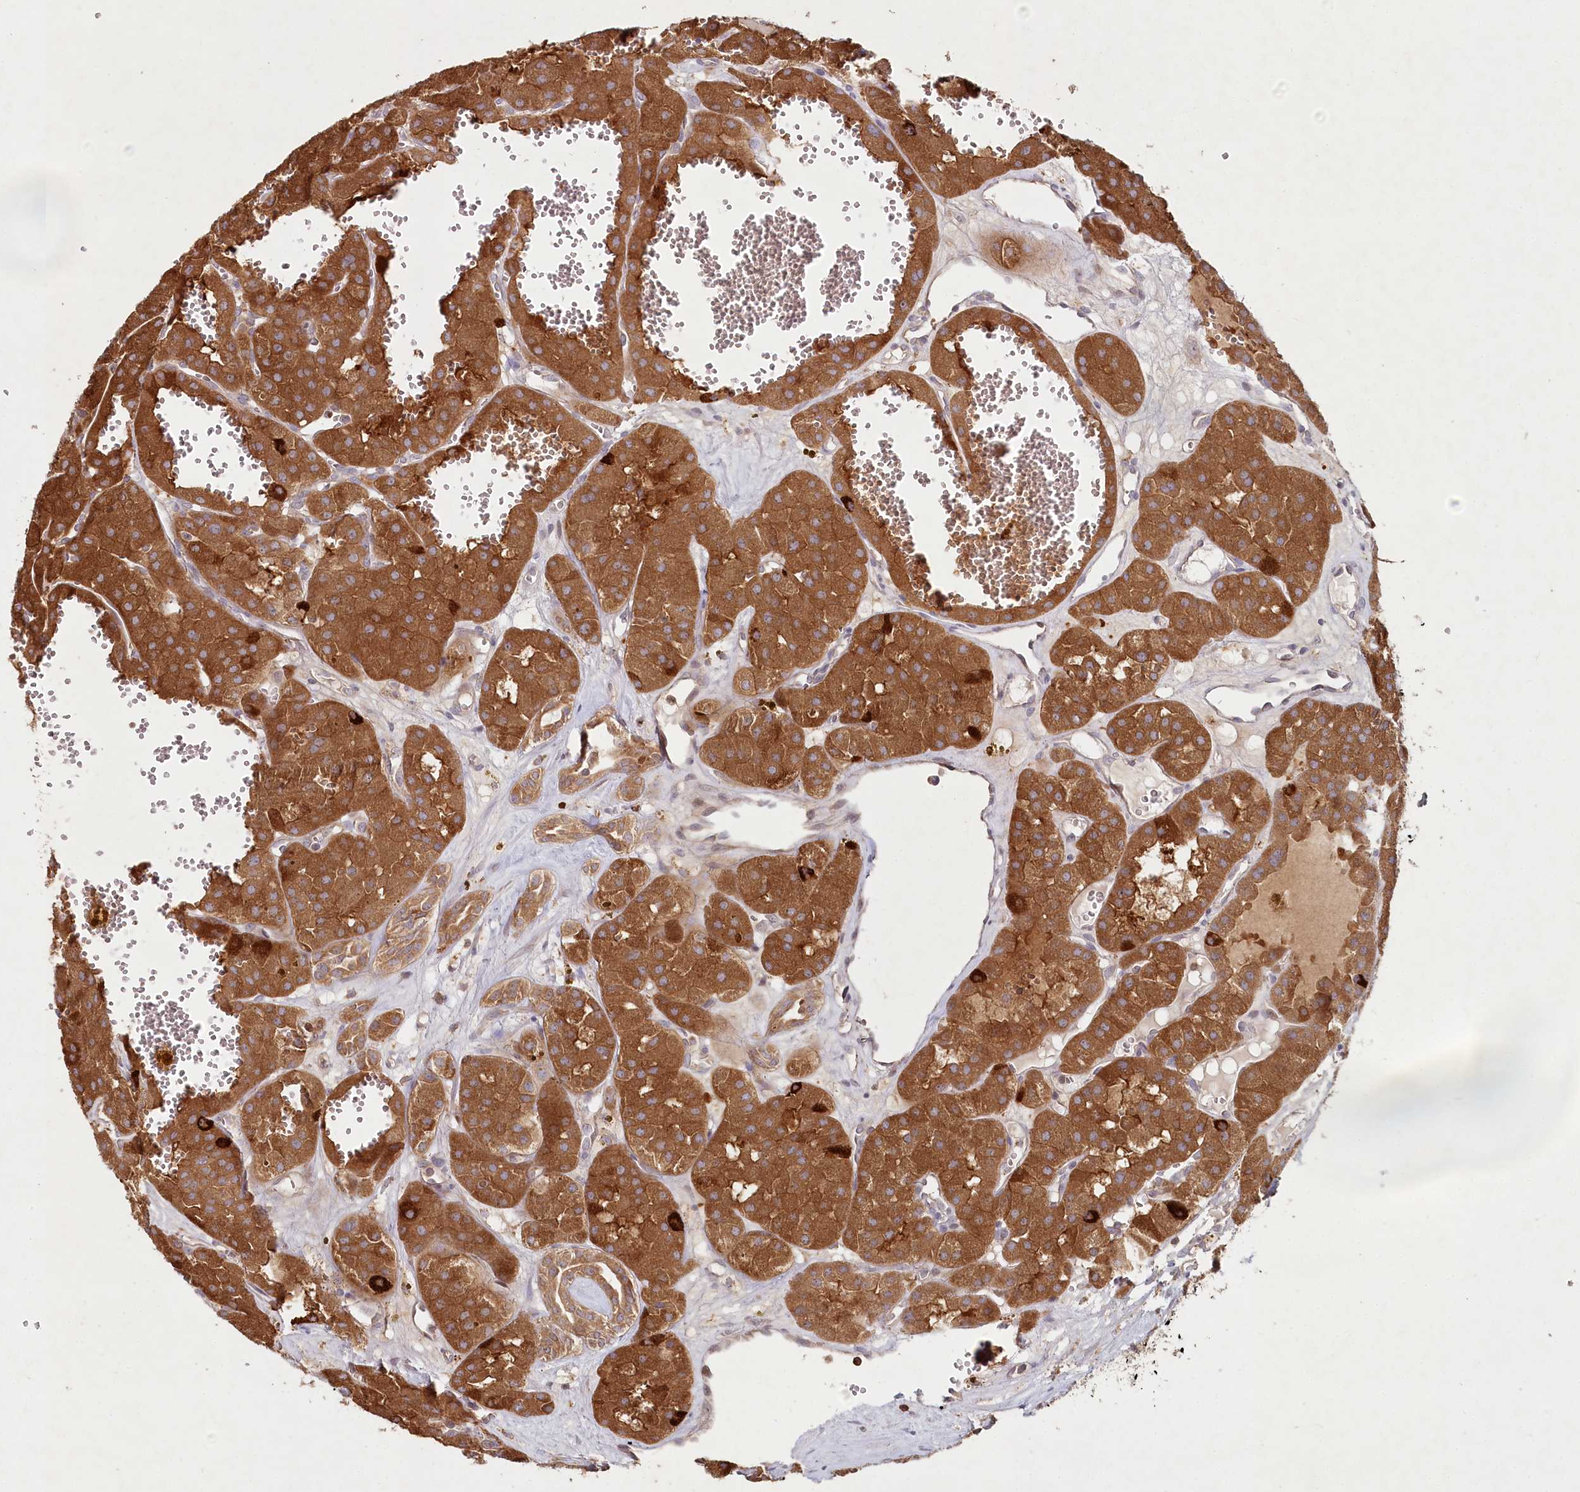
{"staining": {"intensity": "strong", "quantity": ">75%", "location": "cytoplasmic/membranous"}, "tissue": "renal cancer", "cell_type": "Tumor cells", "image_type": "cancer", "snomed": [{"axis": "morphology", "description": "Carcinoma, NOS"}, {"axis": "topography", "description": "Kidney"}], "caption": "Renal cancer (carcinoma) was stained to show a protein in brown. There is high levels of strong cytoplasmic/membranous expression in about >75% of tumor cells.", "gene": "HAL", "patient": {"sex": "female", "age": 75}}